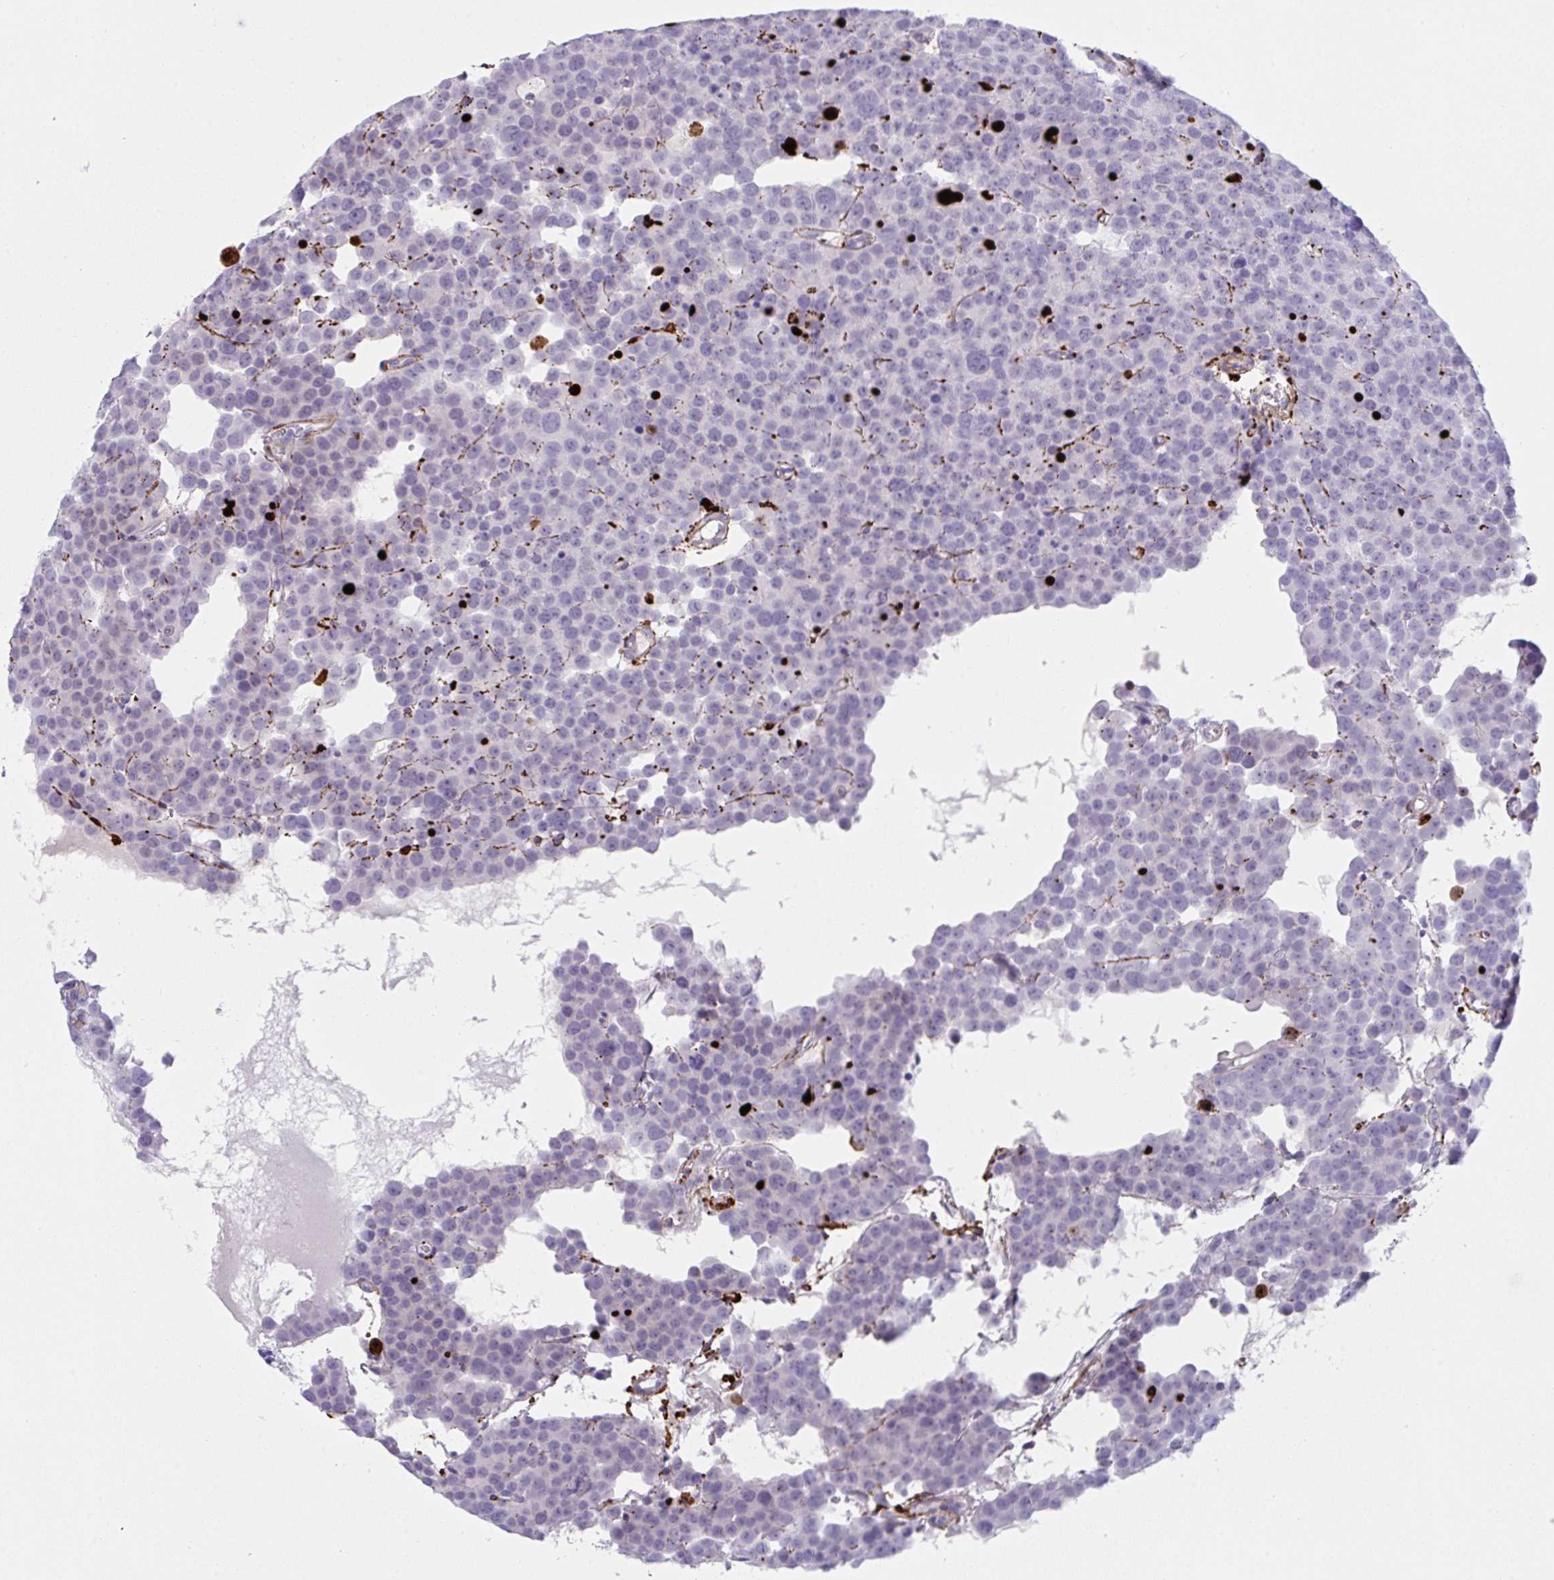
{"staining": {"intensity": "negative", "quantity": "none", "location": "none"}, "tissue": "testis cancer", "cell_type": "Tumor cells", "image_type": "cancer", "snomed": [{"axis": "morphology", "description": "Seminoma, NOS"}, {"axis": "topography", "description": "Testis"}], "caption": "High magnification brightfield microscopy of testis cancer (seminoma) stained with DAB (brown) and counterstained with hematoxylin (blue): tumor cells show no significant positivity. The staining is performed using DAB (3,3'-diaminobenzidine) brown chromogen with nuclei counter-stained in using hematoxylin.", "gene": "KMT2E", "patient": {"sex": "male", "age": 71}}